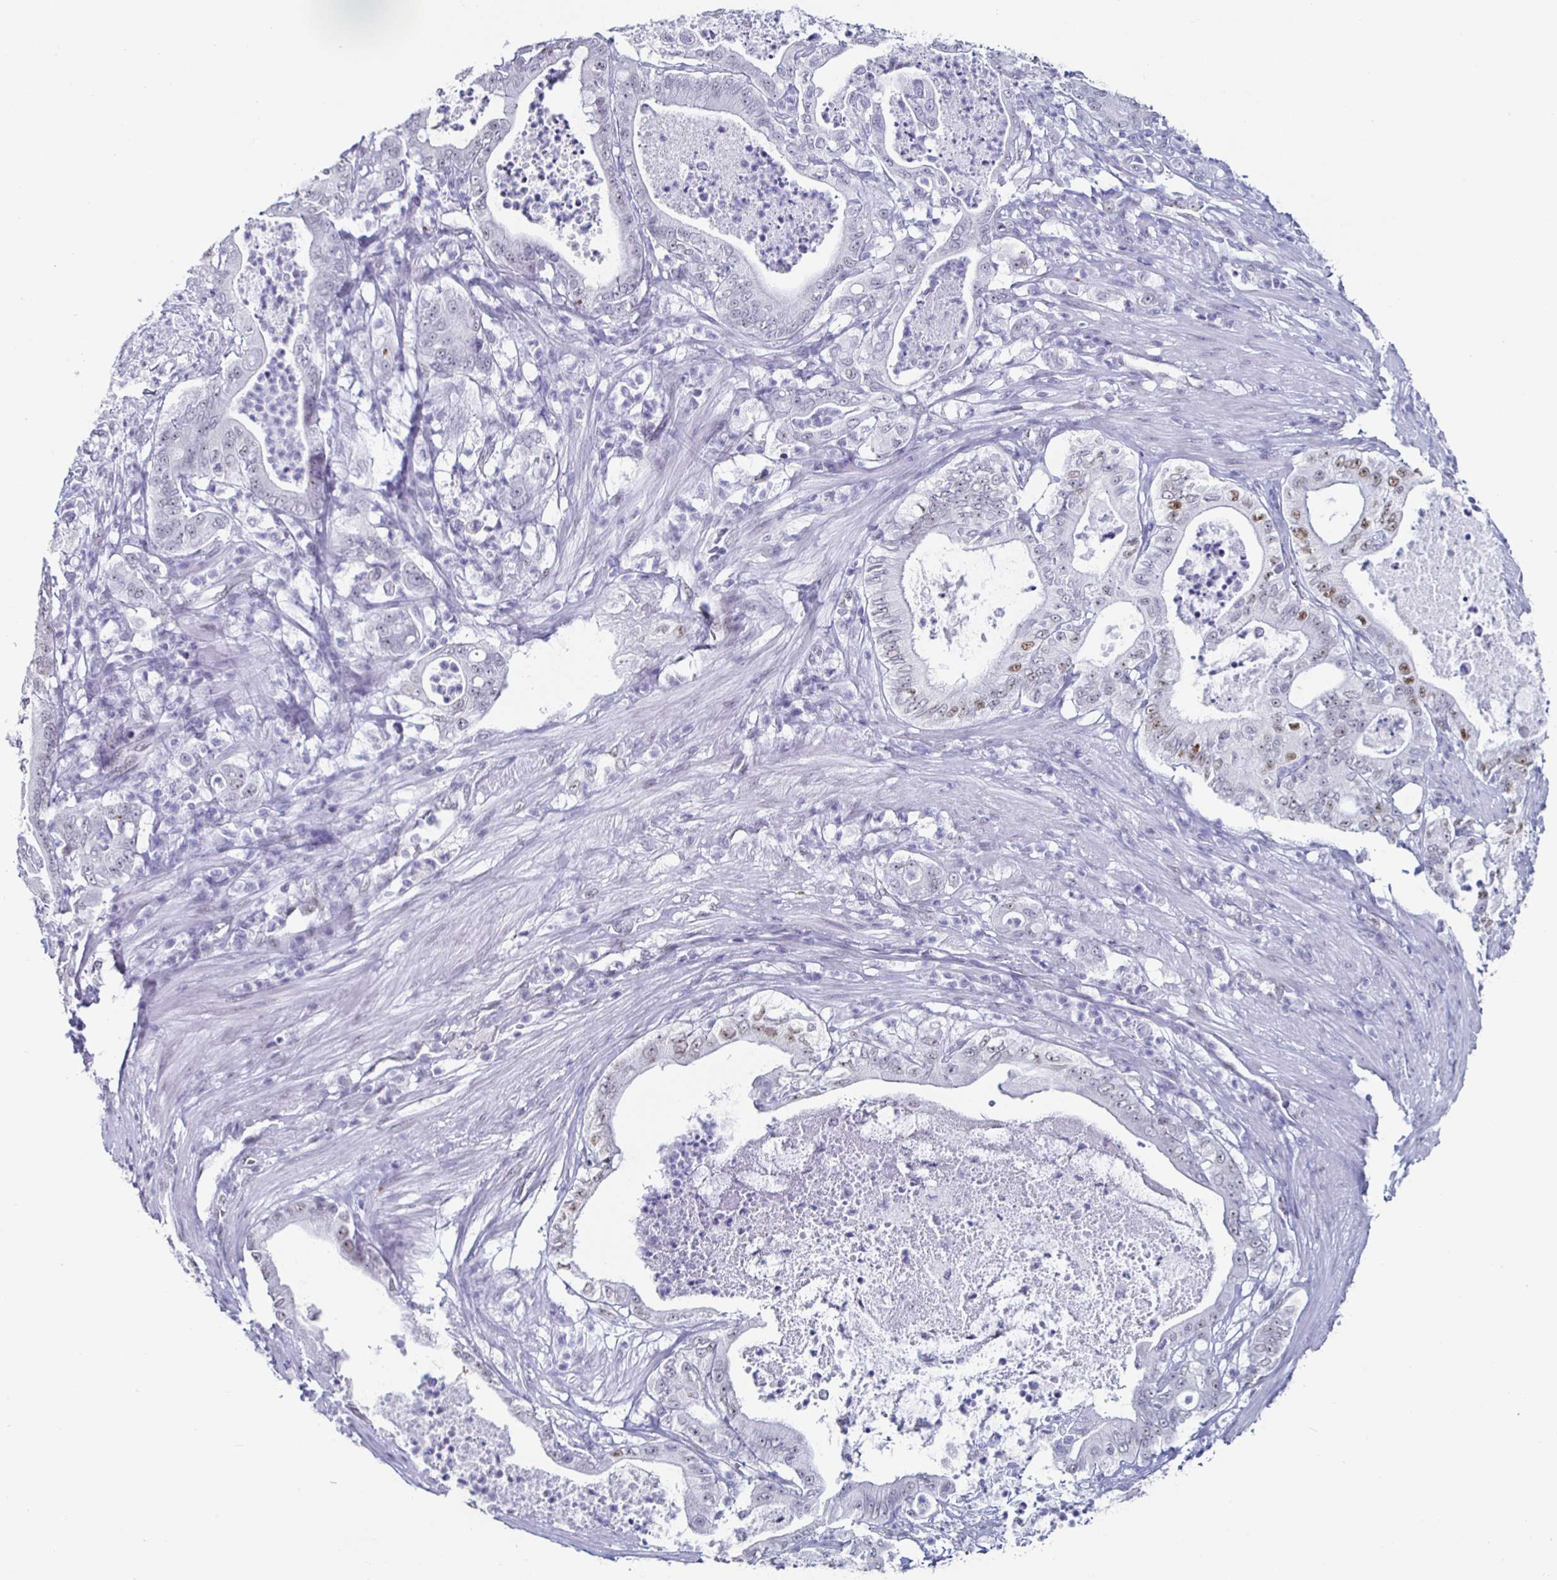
{"staining": {"intensity": "moderate", "quantity": "<25%", "location": "nuclear"}, "tissue": "pancreatic cancer", "cell_type": "Tumor cells", "image_type": "cancer", "snomed": [{"axis": "morphology", "description": "Adenocarcinoma, NOS"}, {"axis": "topography", "description": "Pancreas"}], "caption": "Immunohistochemistry (IHC) (DAB) staining of human adenocarcinoma (pancreatic) exhibits moderate nuclear protein expression in approximately <25% of tumor cells.", "gene": "DDX39B", "patient": {"sex": "male", "age": 71}}